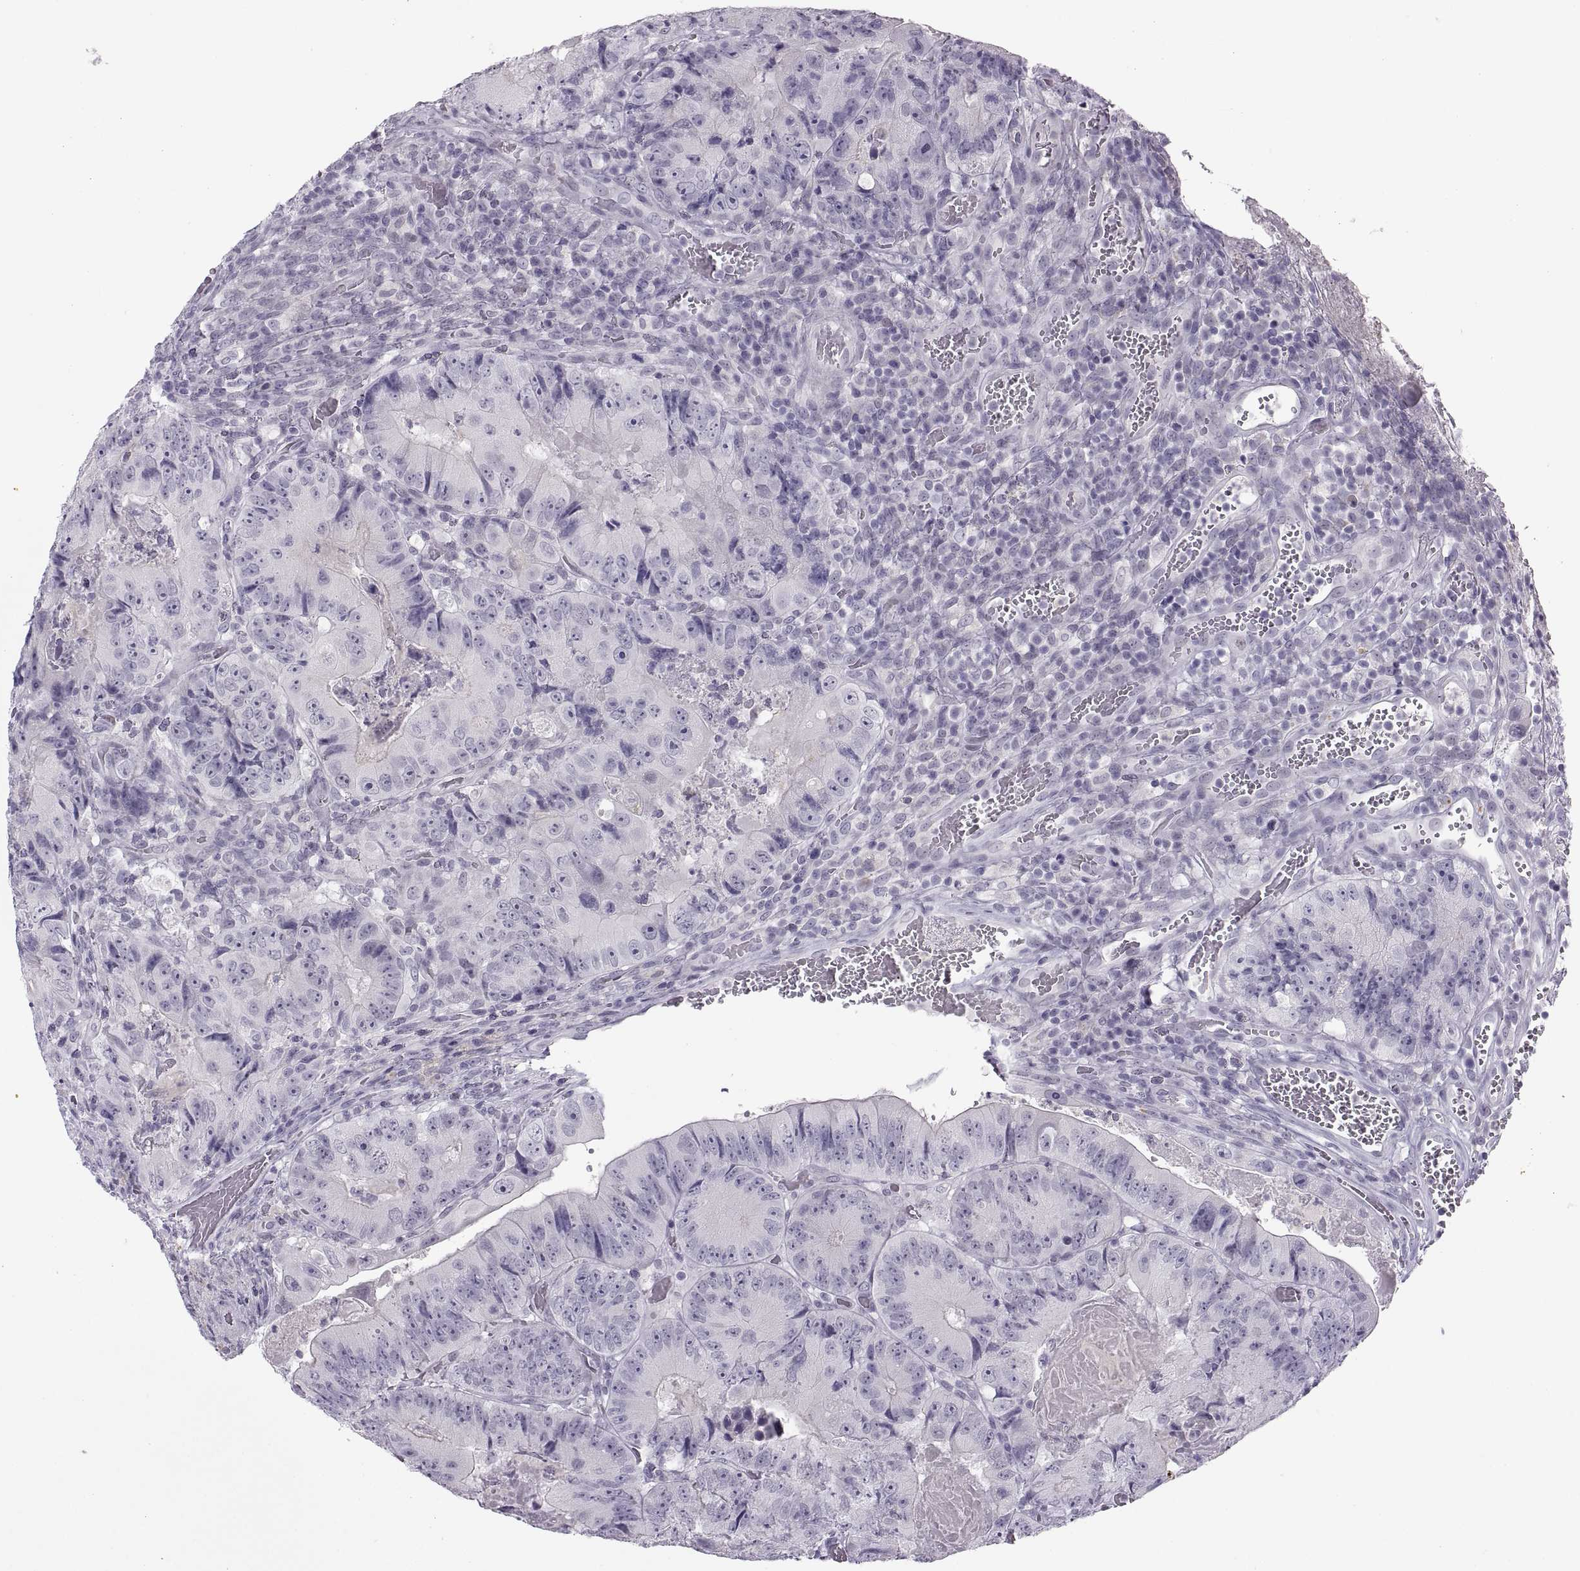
{"staining": {"intensity": "negative", "quantity": "none", "location": "none"}, "tissue": "colorectal cancer", "cell_type": "Tumor cells", "image_type": "cancer", "snomed": [{"axis": "morphology", "description": "Adenocarcinoma, NOS"}, {"axis": "topography", "description": "Colon"}], "caption": "Tumor cells are negative for protein expression in human adenocarcinoma (colorectal).", "gene": "C3orf22", "patient": {"sex": "female", "age": 86}}